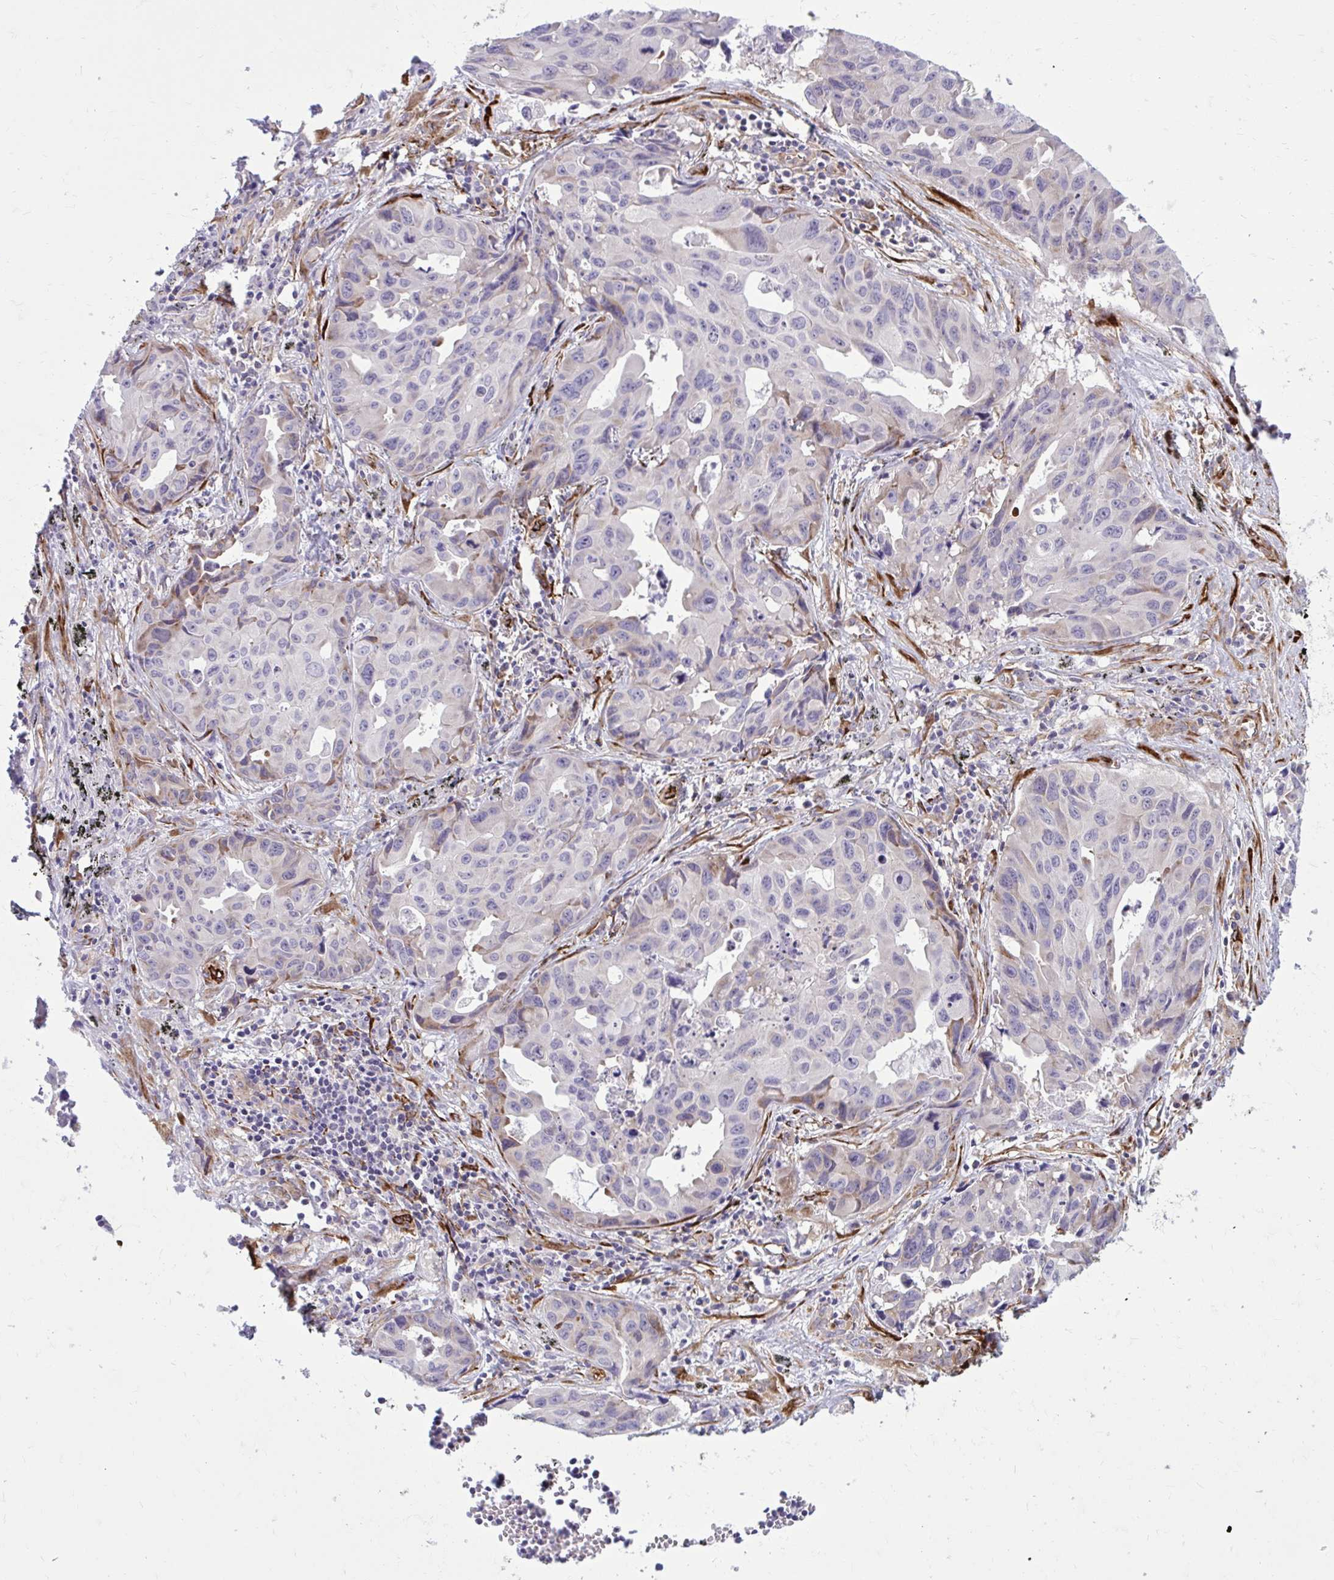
{"staining": {"intensity": "weak", "quantity": "<25%", "location": "cytoplasmic/membranous"}, "tissue": "lung cancer", "cell_type": "Tumor cells", "image_type": "cancer", "snomed": [{"axis": "morphology", "description": "Adenocarcinoma, NOS"}, {"axis": "topography", "description": "Lymph node"}, {"axis": "topography", "description": "Lung"}], "caption": "IHC of adenocarcinoma (lung) displays no expression in tumor cells. (DAB immunohistochemistry (IHC) visualized using brightfield microscopy, high magnification).", "gene": "BEND5", "patient": {"sex": "male", "age": 64}}